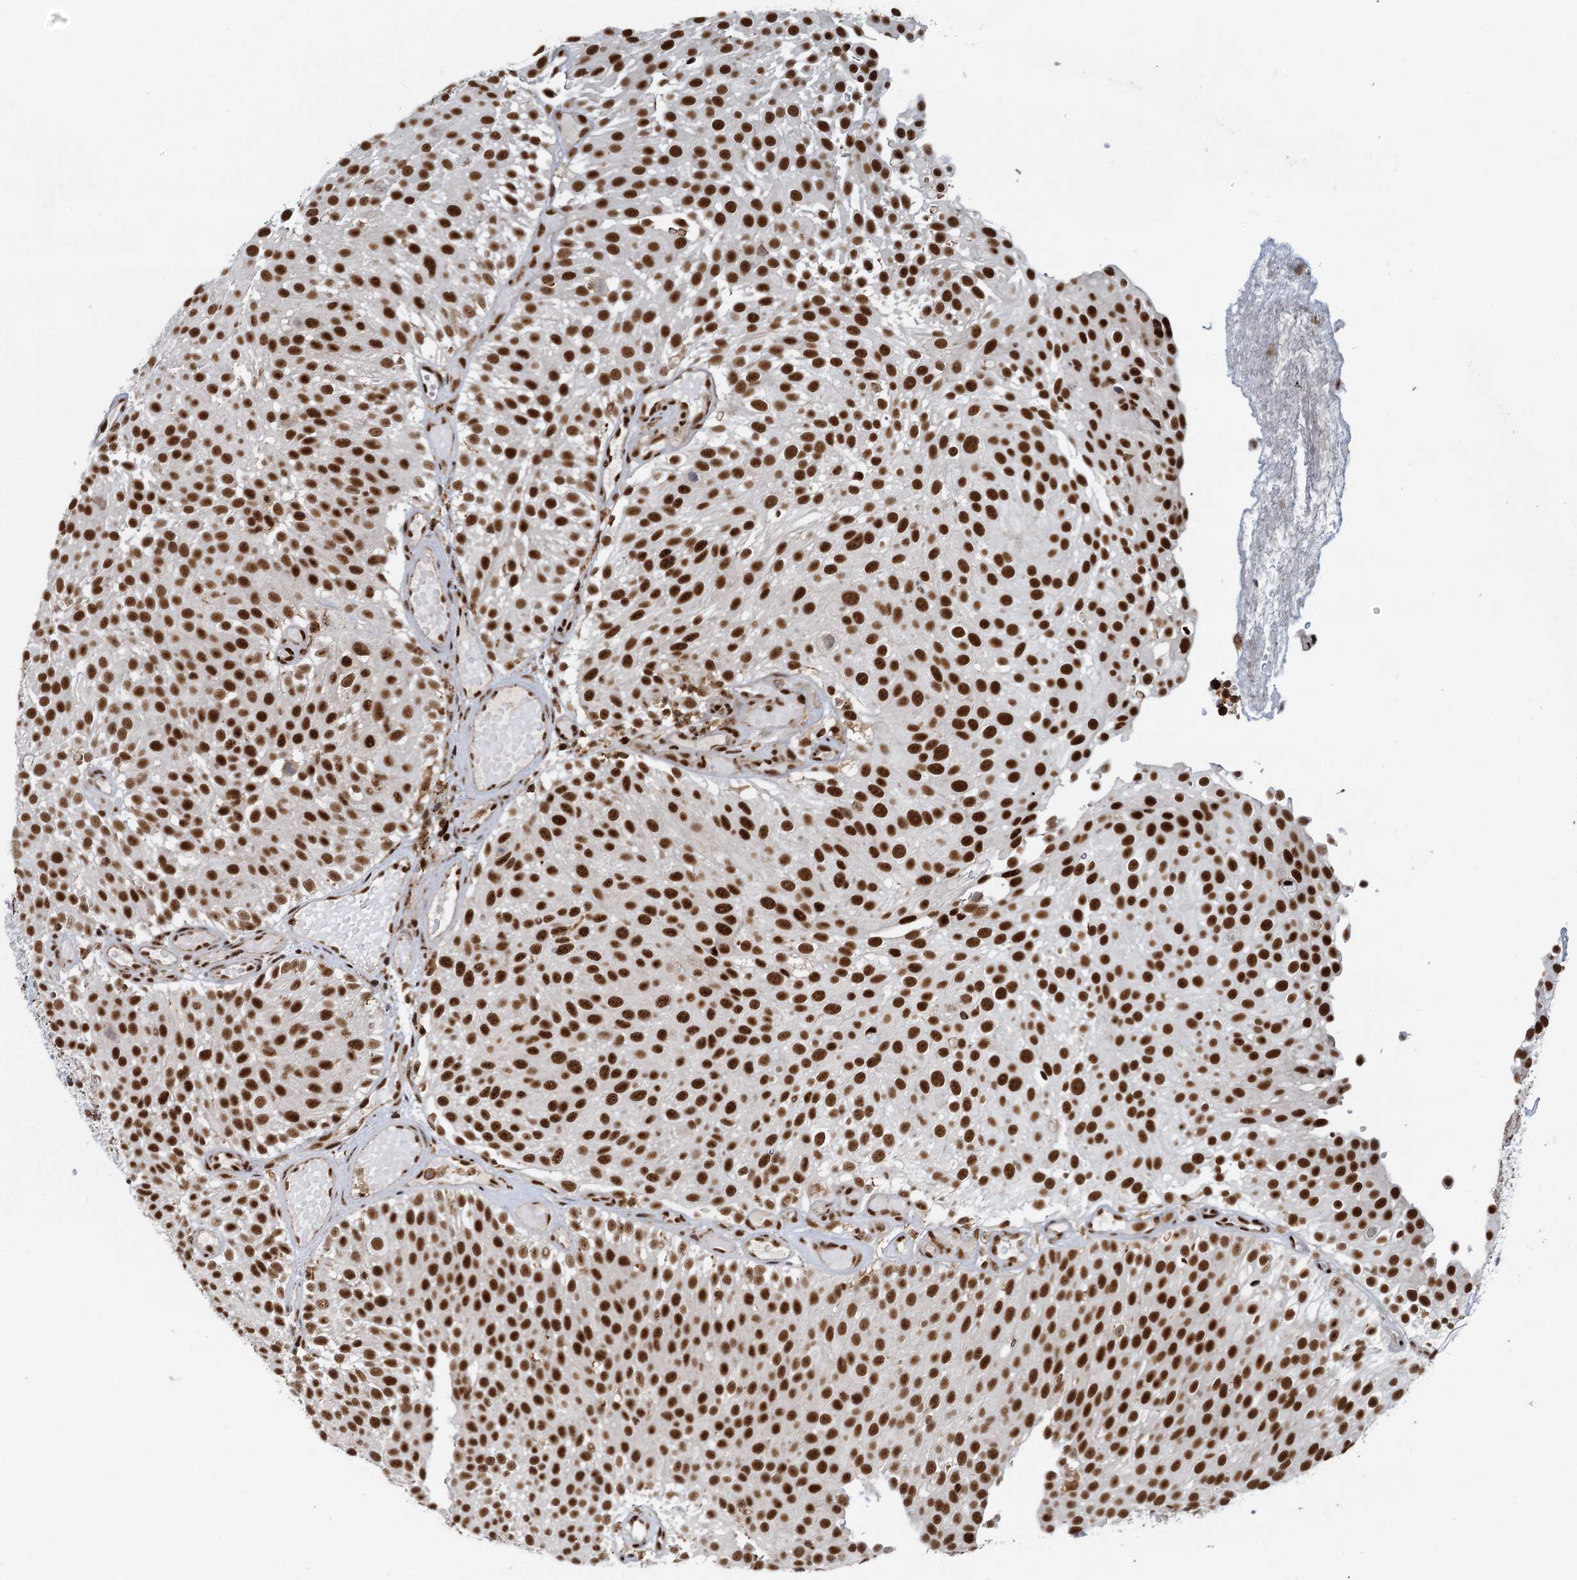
{"staining": {"intensity": "strong", "quantity": ">75%", "location": "nuclear"}, "tissue": "urothelial cancer", "cell_type": "Tumor cells", "image_type": "cancer", "snomed": [{"axis": "morphology", "description": "Urothelial carcinoma, Low grade"}, {"axis": "topography", "description": "Urinary bladder"}], "caption": "The micrograph reveals immunohistochemical staining of urothelial carcinoma (low-grade). There is strong nuclear staining is seen in approximately >75% of tumor cells.", "gene": "RBM26", "patient": {"sex": "male", "age": 78}}